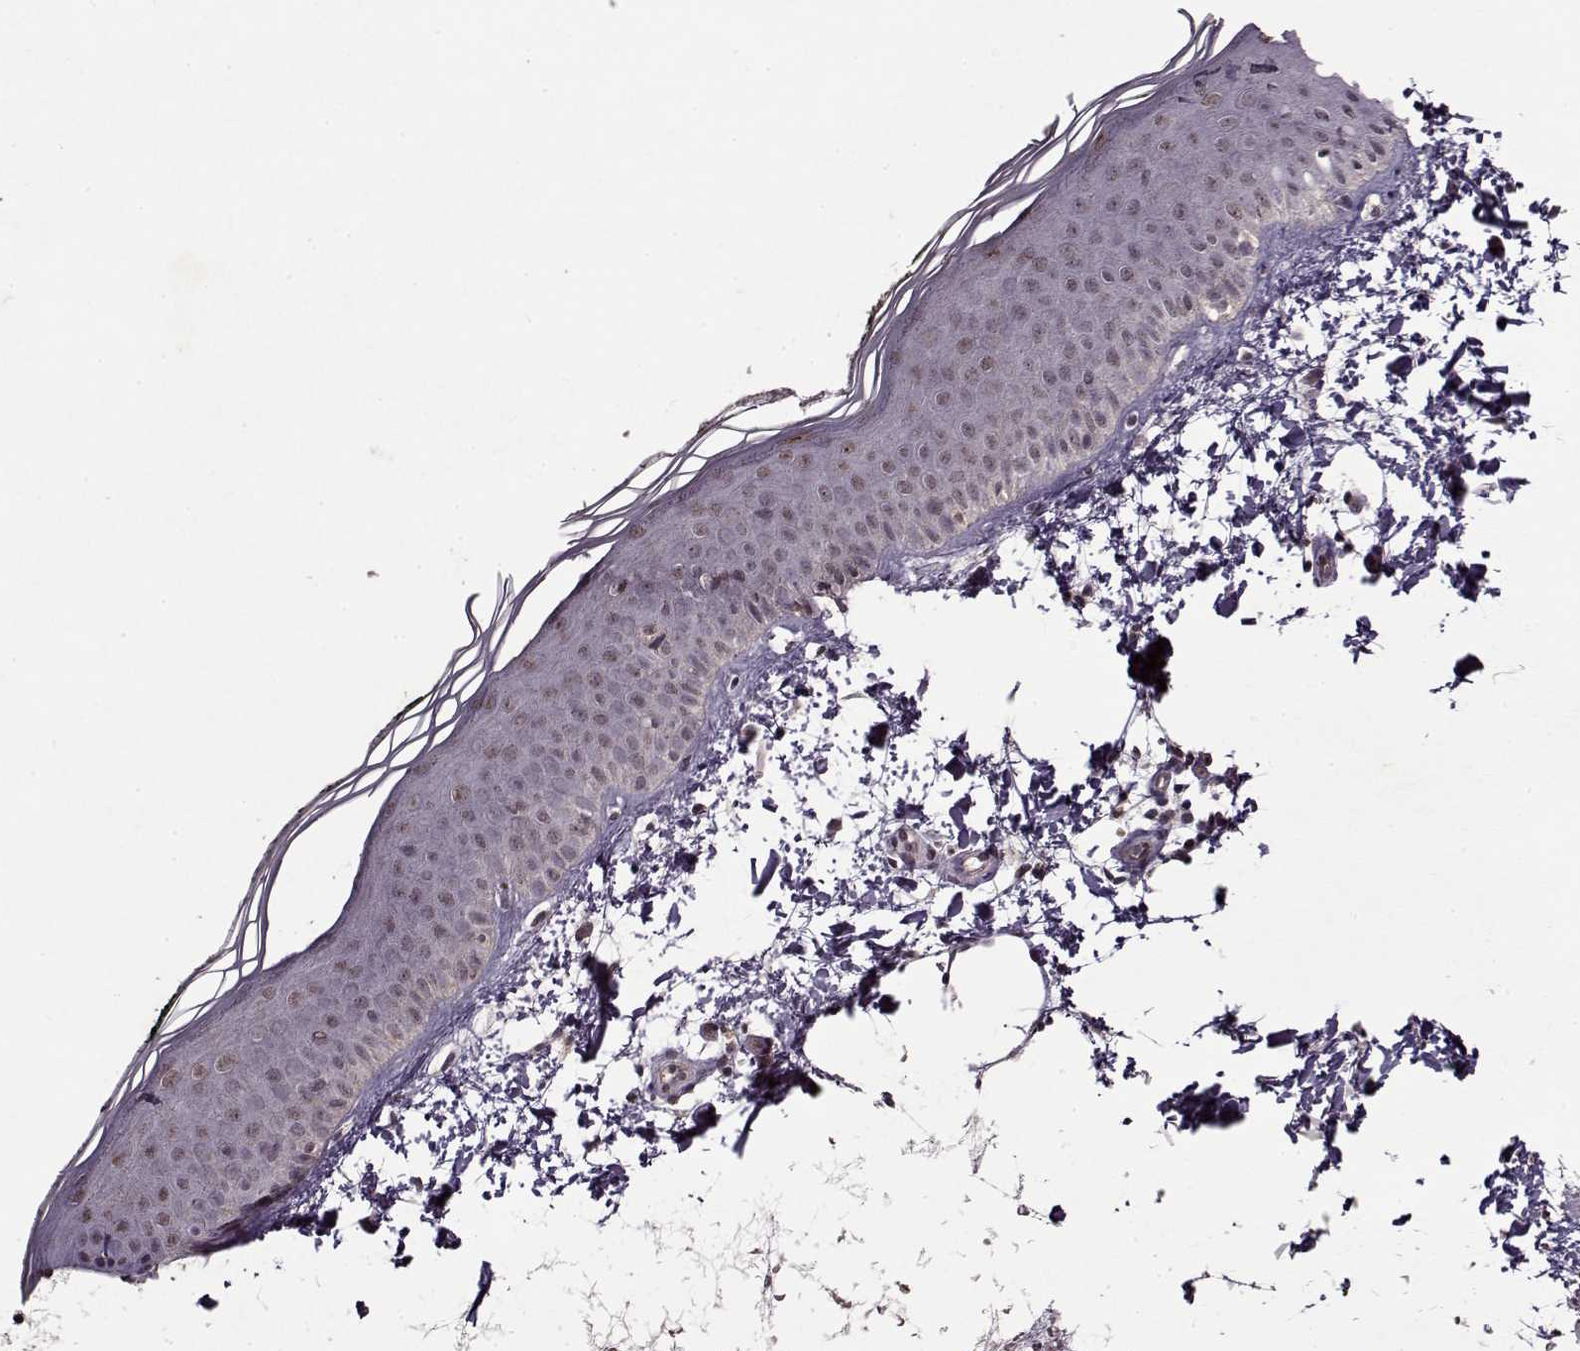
{"staining": {"intensity": "negative", "quantity": "none", "location": "none"}, "tissue": "skin", "cell_type": "Fibroblasts", "image_type": "normal", "snomed": [{"axis": "morphology", "description": "Normal tissue, NOS"}, {"axis": "topography", "description": "Skin"}], "caption": "IHC micrograph of benign skin: human skin stained with DAB (3,3'-diaminobenzidine) shows no significant protein staining in fibroblasts. The staining was performed using DAB (3,3'-diaminobenzidine) to visualize the protein expression in brown, while the nuclei were stained in blue with hematoxylin (Magnification: 20x).", "gene": "PSMA7", "patient": {"sex": "female", "age": 62}}